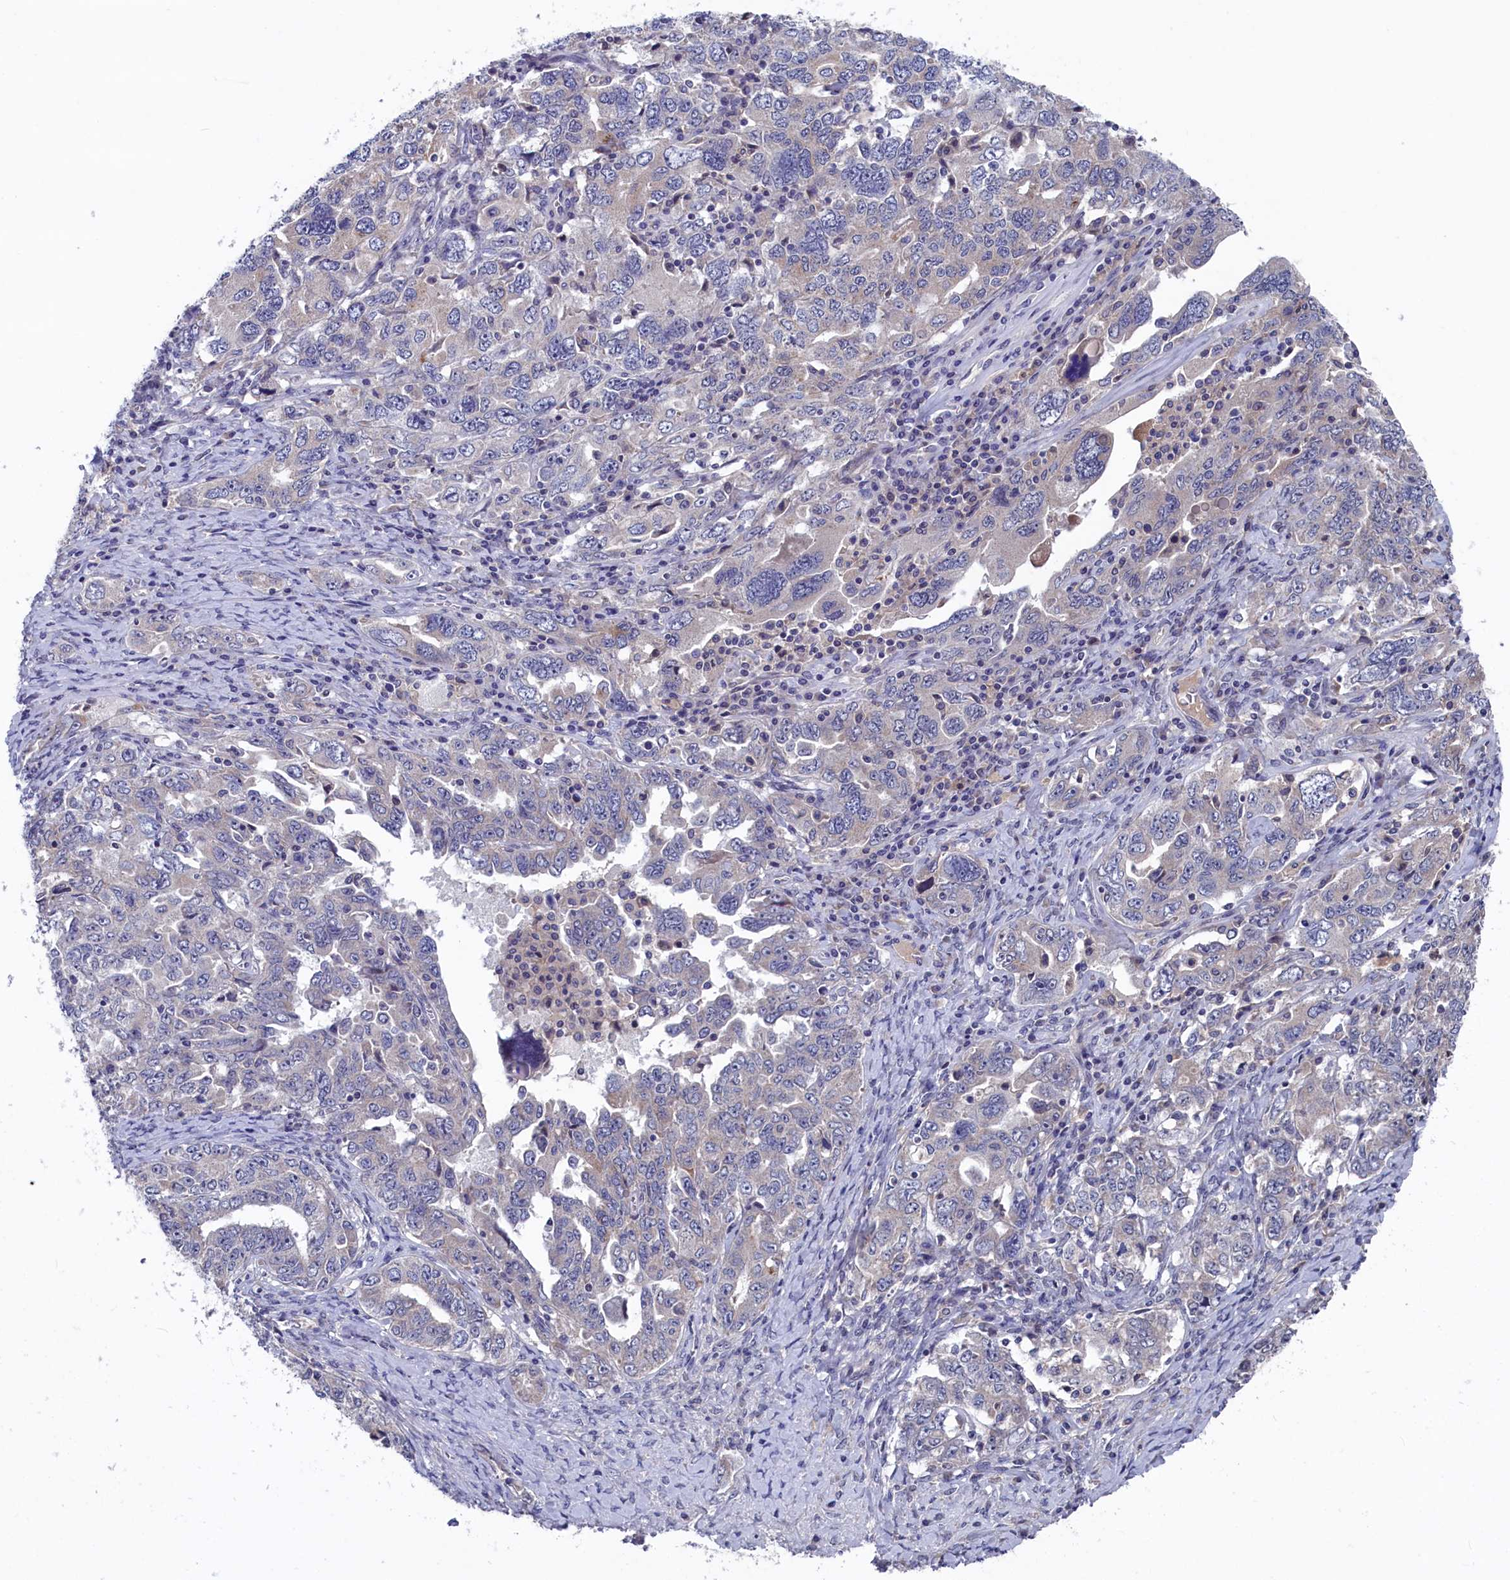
{"staining": {"intensity": "negative", "quantity": "none", "location": "none"}, "tissue": "ovarian cancer", "cell_type": "Tumor cells", "image_type": "cancer", "snomed": [{"axis": "morphology", "description": "Carcinoma, endometroid"}, {"axis": "topography", "description": "Ovary"}], "caption": "Immunohistochemistry photomicrograph of neoplastic tissue: ovarian cancer (endometroid carcinoma) stained with DAB (3,3'-diaminobenzidine) shows no significant protein expression in tumor cells. (Immunohistochemistry (ihc), brightfield microscopy, high magnification).", "gene": "SPATA13", "patient": {"sex": "female", "age": 62}}